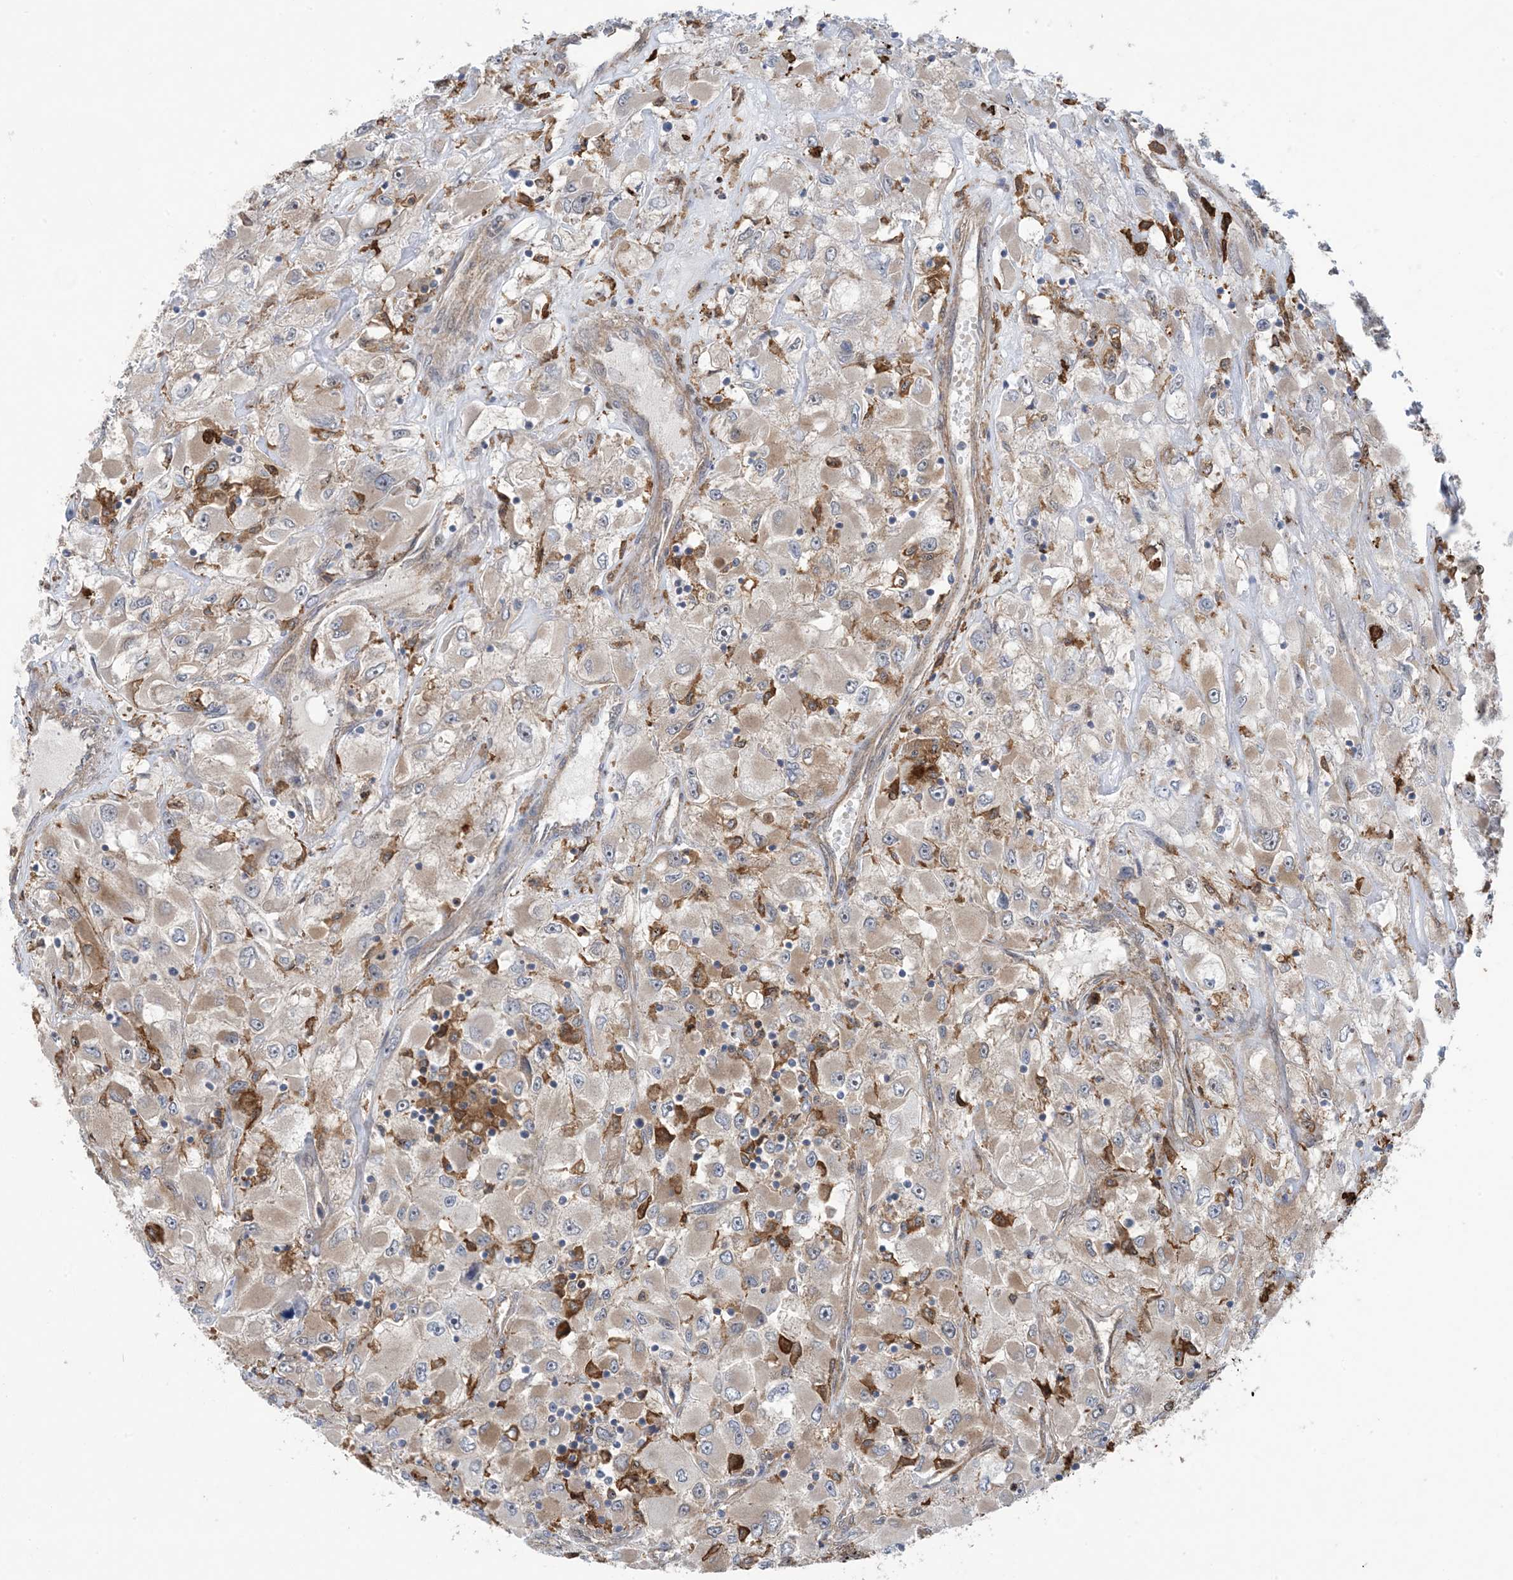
{"staining": {"intensity": "weak", "quantity": "25%-75%", "location": "cytoplasmic/membranous"}, "tissue": "renal cancer", "cell_type": "Tumor cells", "image_type": "cancer", "snomed": [{"axis": "morphology", "description": "Adenocarcinoma, NOS"}, {"axis": "topography", "description": "Kidney"}], "caption": "Renal cancer tissue reveals weak cytoplasmic/membranous expression in about 25%-75% of tumor cells, visualized by immunohistochemistry.", "gene": "HS1BP3", "patient": {"sex": "female", "age": 52}}